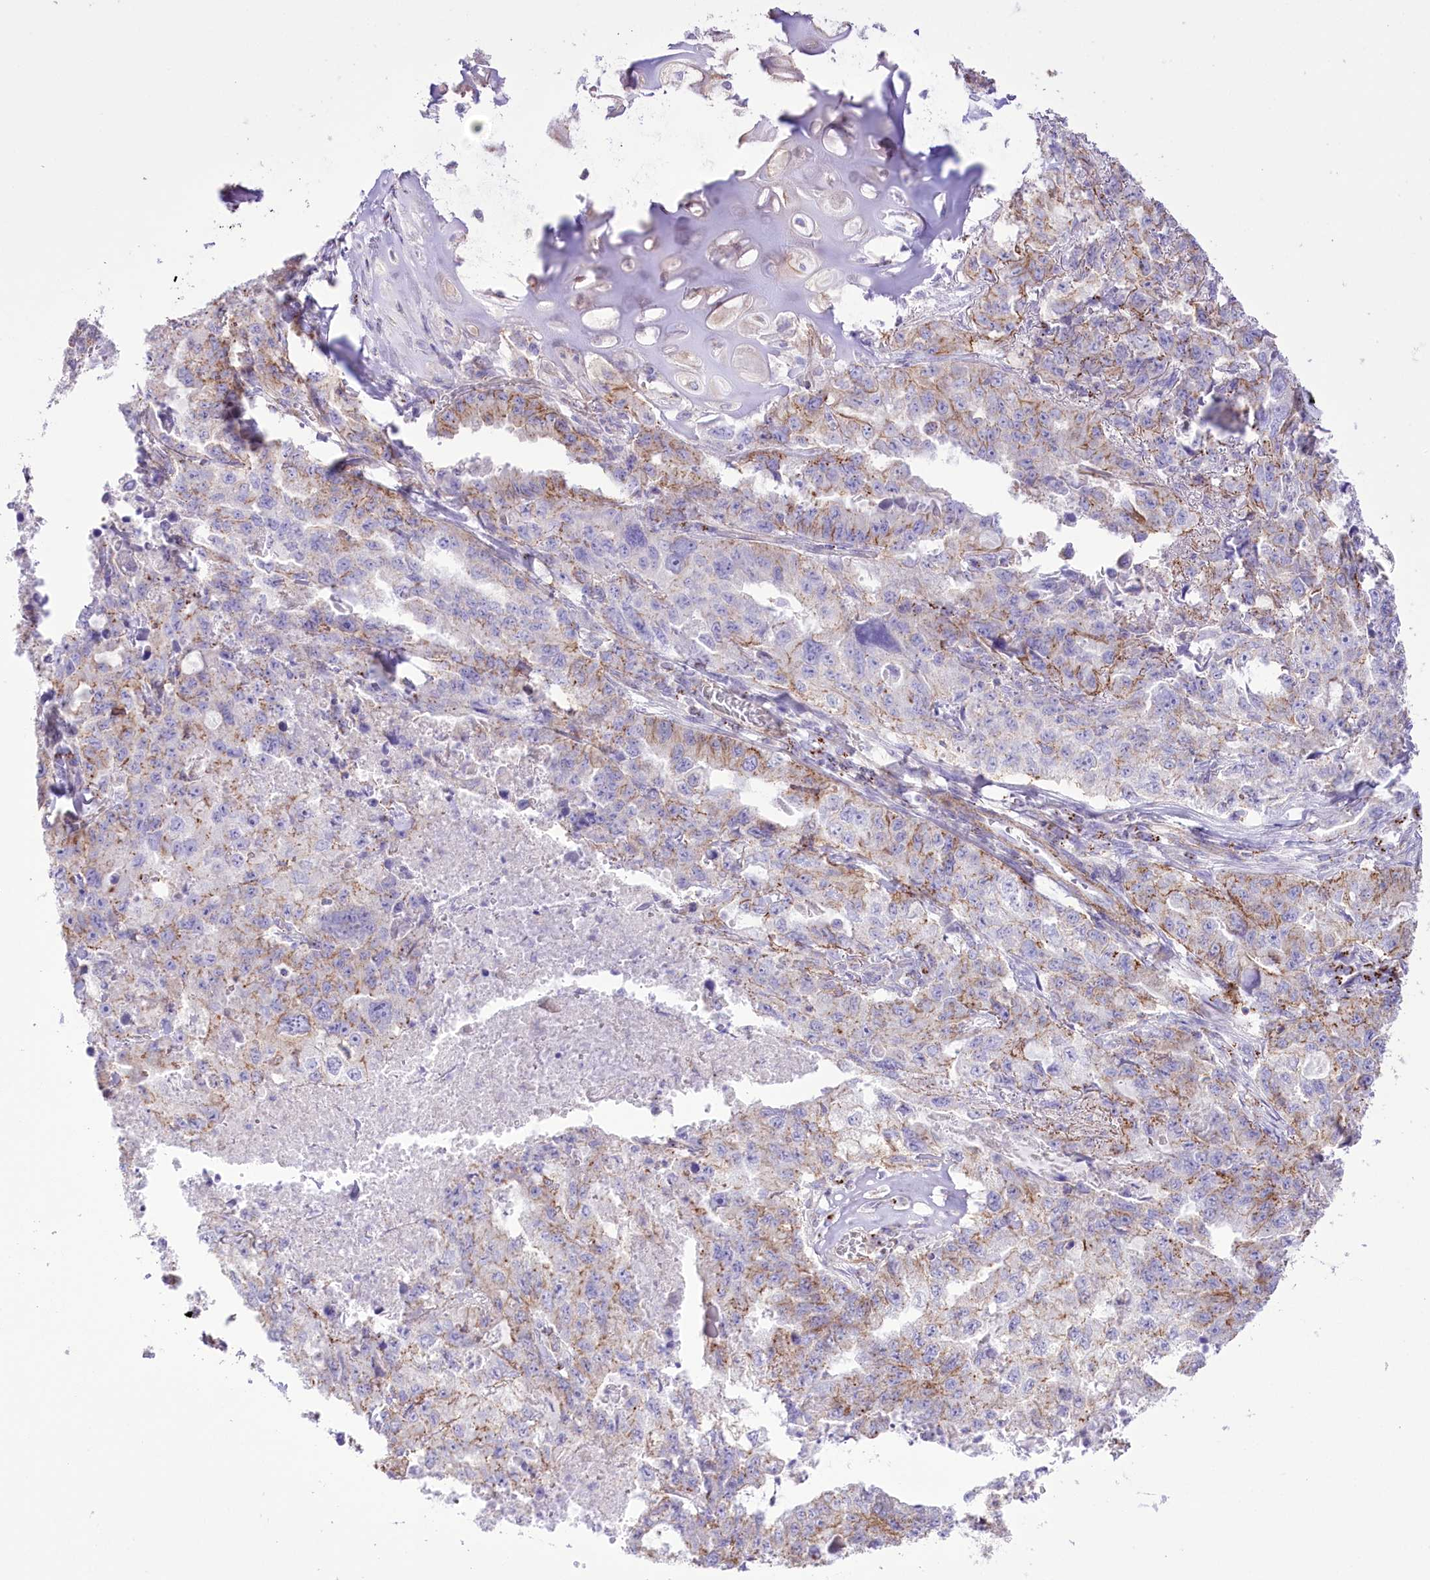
{"staining": {"intensity": "moderate", "quantity": "25%-75%", "location": "cytoplasmic/membranous"}, "tissue": "lung cancer", "cell_type": "Tumor cells", "image_type": "cancer", "snomed": [{"axis": "morphology", "description": "Adenocarcinoma, NOS"}, {"axis": "topography", "description": "Lung"}], "caption": "Adenocarcinoma (lung) stained with a brown dye exhibits moderate cytoplasmic/membranous positive expression in about 25%-75% of tumor cells.", "gene": "FAM216A", "patient": {"sex": "female", "age": 51}}